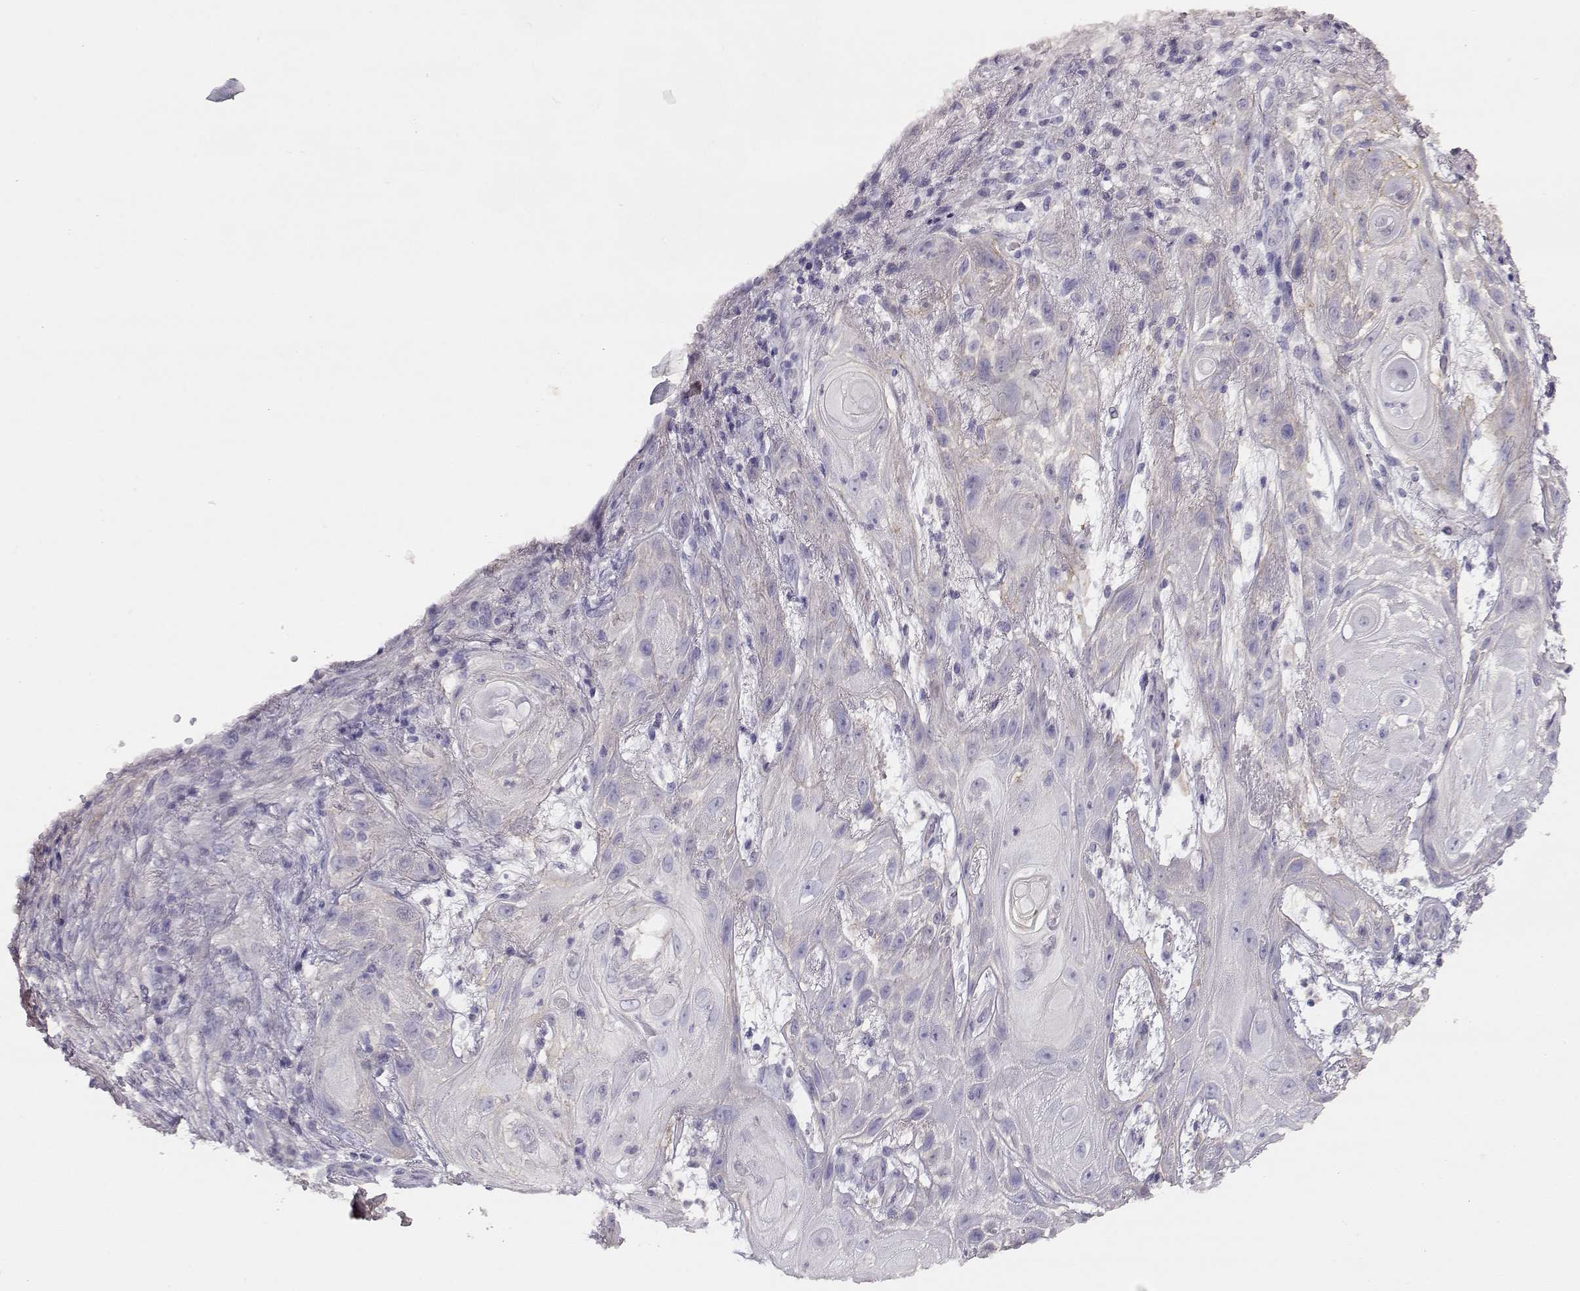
{"staining": {"intensity": "negative", "quantity": "none", "location": "none"}, "tissue": "skin cancer", "cell_type": "Tumor cells", "image_type": "cancer", "snomed": [{"axis": "morphology", "description": "Squamous cell carcinoma, NOS"}, {"axis": "topography", "description": "Skin"}], "caption": "Immunohistochemical staining of skin cancer shows no significant positivity in tumor cells. (IHC, brightfield microscopy, high magnification).", "gene": "NDRG4", "patient": {"sex": "male", "age": 62}}